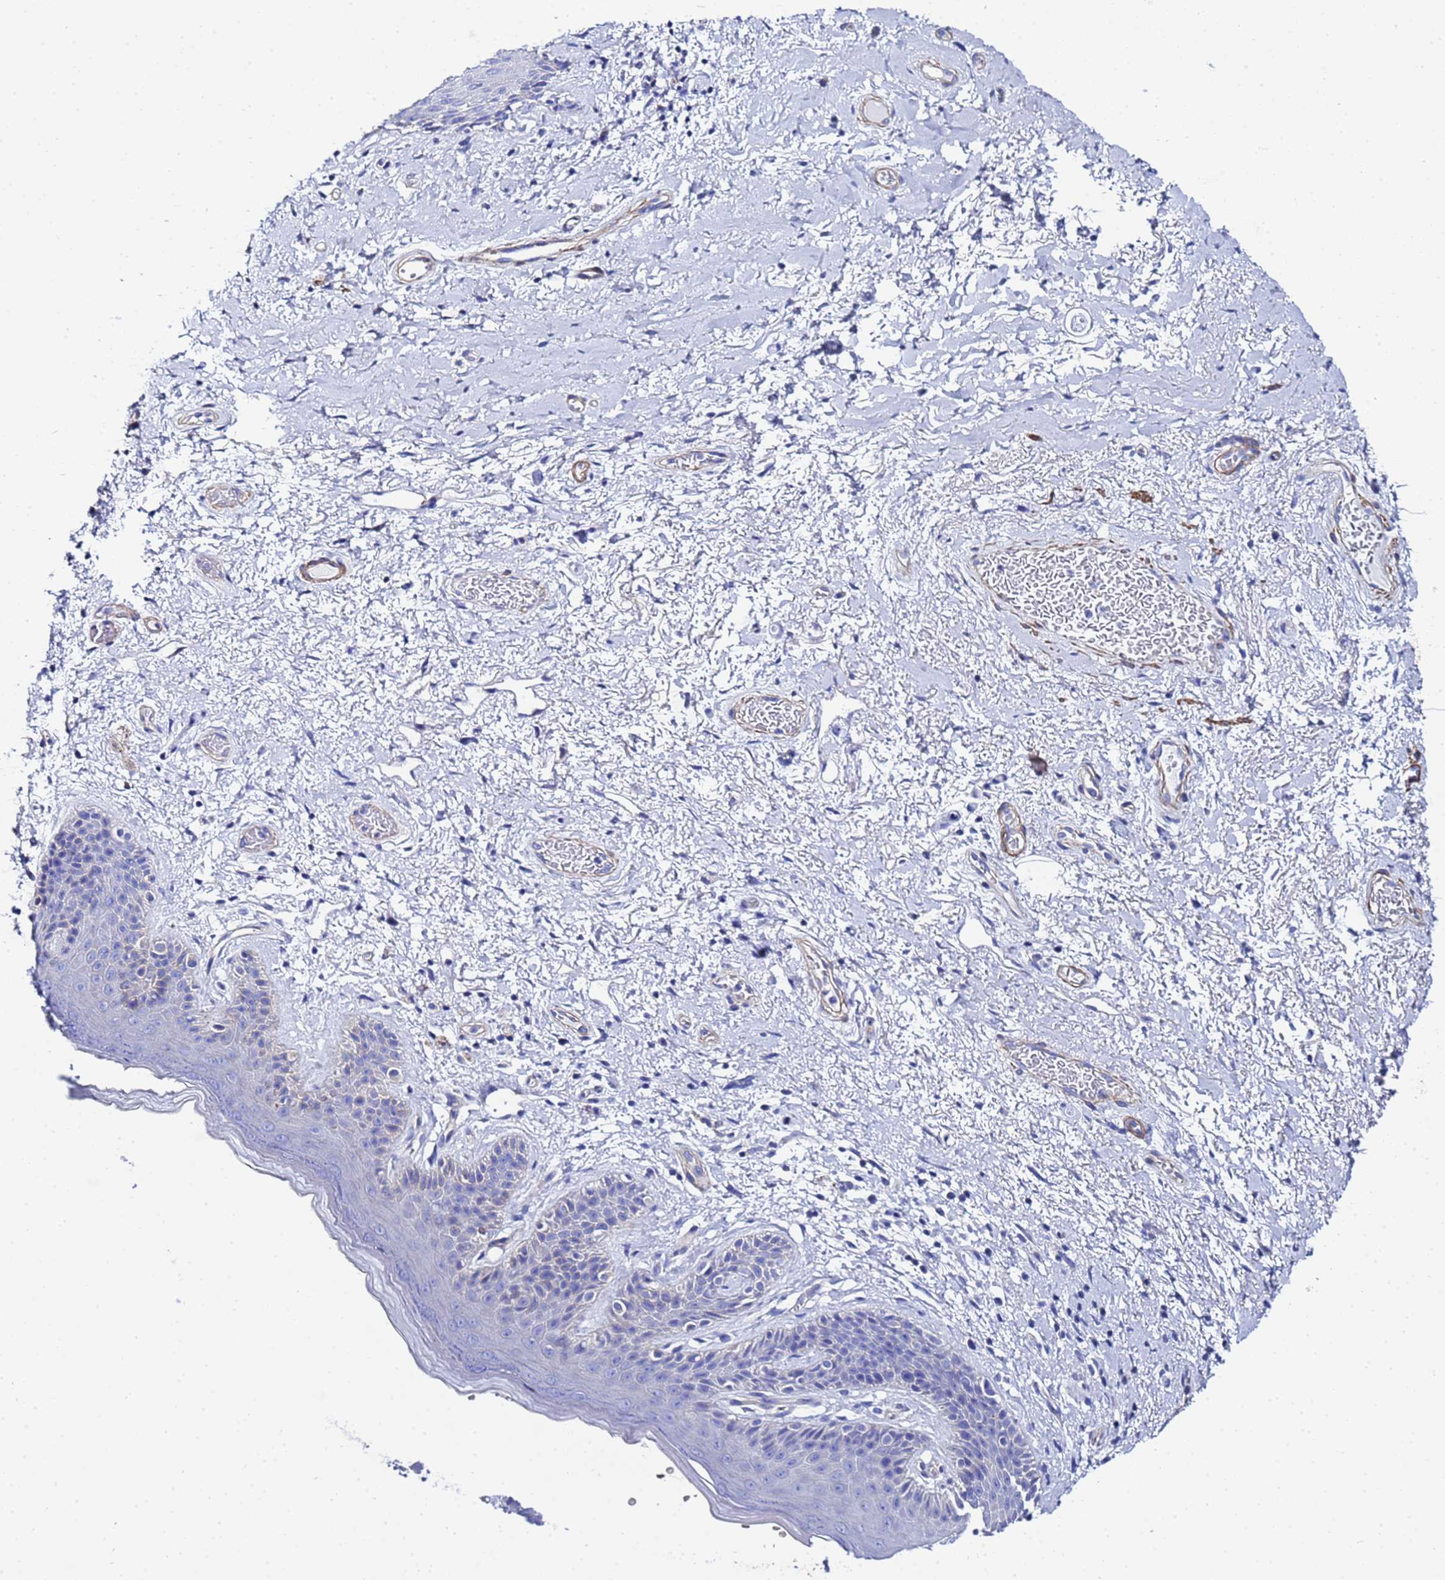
{"staining": {"intensity": "negative", "quantity": "none", "location": "none"}, "tissue": "skin", "cell_type": "Epidermal cells", "image_type": "normal", "snomed": [{"axis": "morphology", "description": "Normal tissue, NOS"}, {"axis": "topography", "description": "Anal"}], "caption": "The micrograph displays no staining of epidermal cells in unremarkable skin. (IHC, brightfield microscopy, high magnification).", "gene": "RAB39A", "patient": {"sex": "female", "age": 46}}